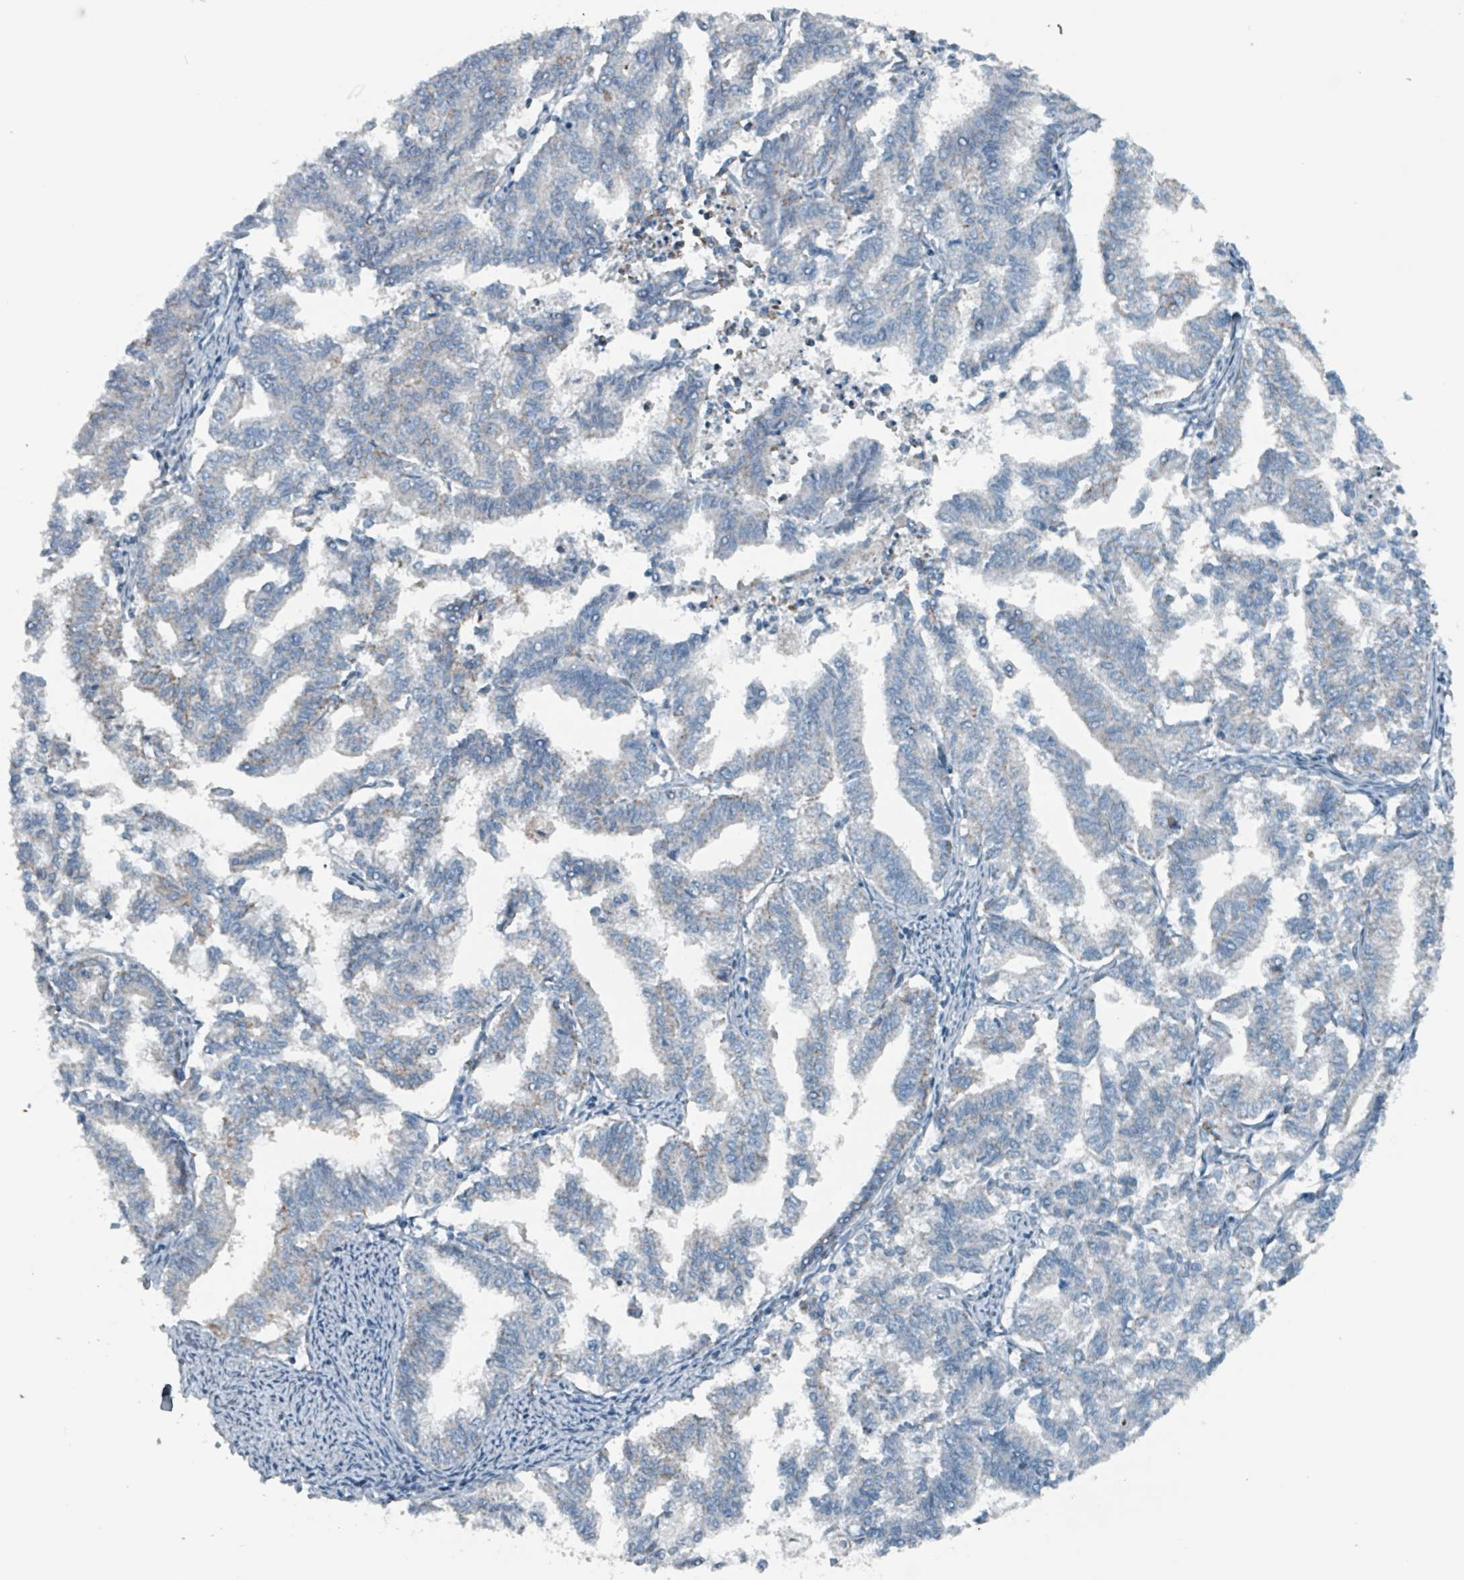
{"staining": {"intensity": "negative", "quantity": "none", "location": "none"}, "tissue": "endometrial cancer", "cell_type": "Tumor cells", "image_type": "cancer", "snomed": [{"axis": "morphology", "description": "Adenocarcinoma, NOS"}, {"axis": "topography", "description": "Endometrium"}], "caption": "DAB immunohistochemical staining of endometrial cancer (adenocarcinoma) shows no significant positivity in tumor cells.", "gene": "ABHD18", "patient": {"sex": "female", "age": 79}}